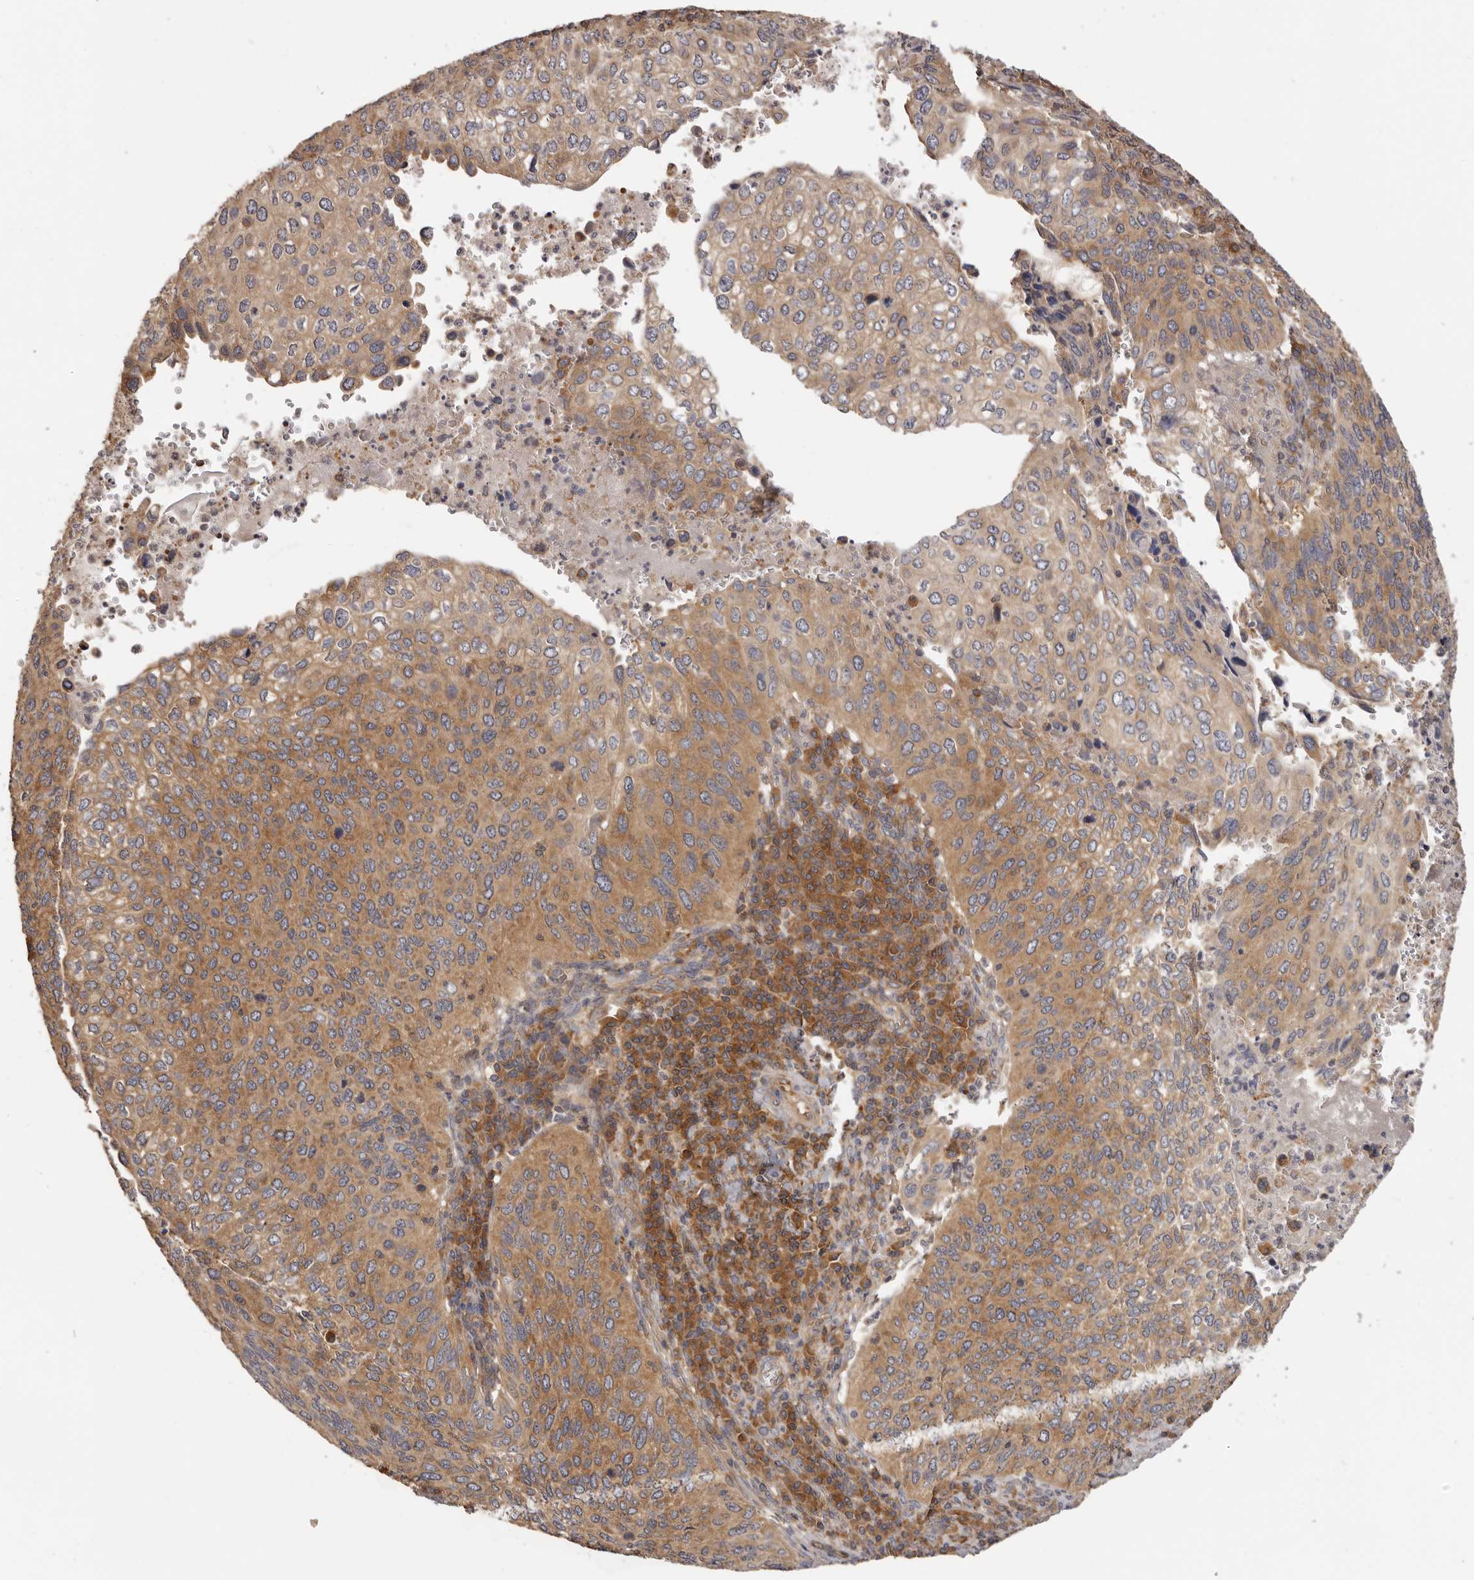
{"staining": {"intensity": "moderate", "quantity": ">75%", "location": "cytoplasmic/membranous"}, "tissue": "cervical cancer", "cell_type": "Tumor cells", "image_type": "cancer", "snomed": [{"axis": "morphology", "description": "Squamous cell carcinoma, NOS"}, {"axis": "topography", "description": "Cervix"}], "caption": "Protein expression analysis of human cervical cancer reveals moderate cytoplasmic/membranous staining in about >75% of tumor cells.", "gene": "EEF1E1", "patient": {"sex": "female", "age": 38}}